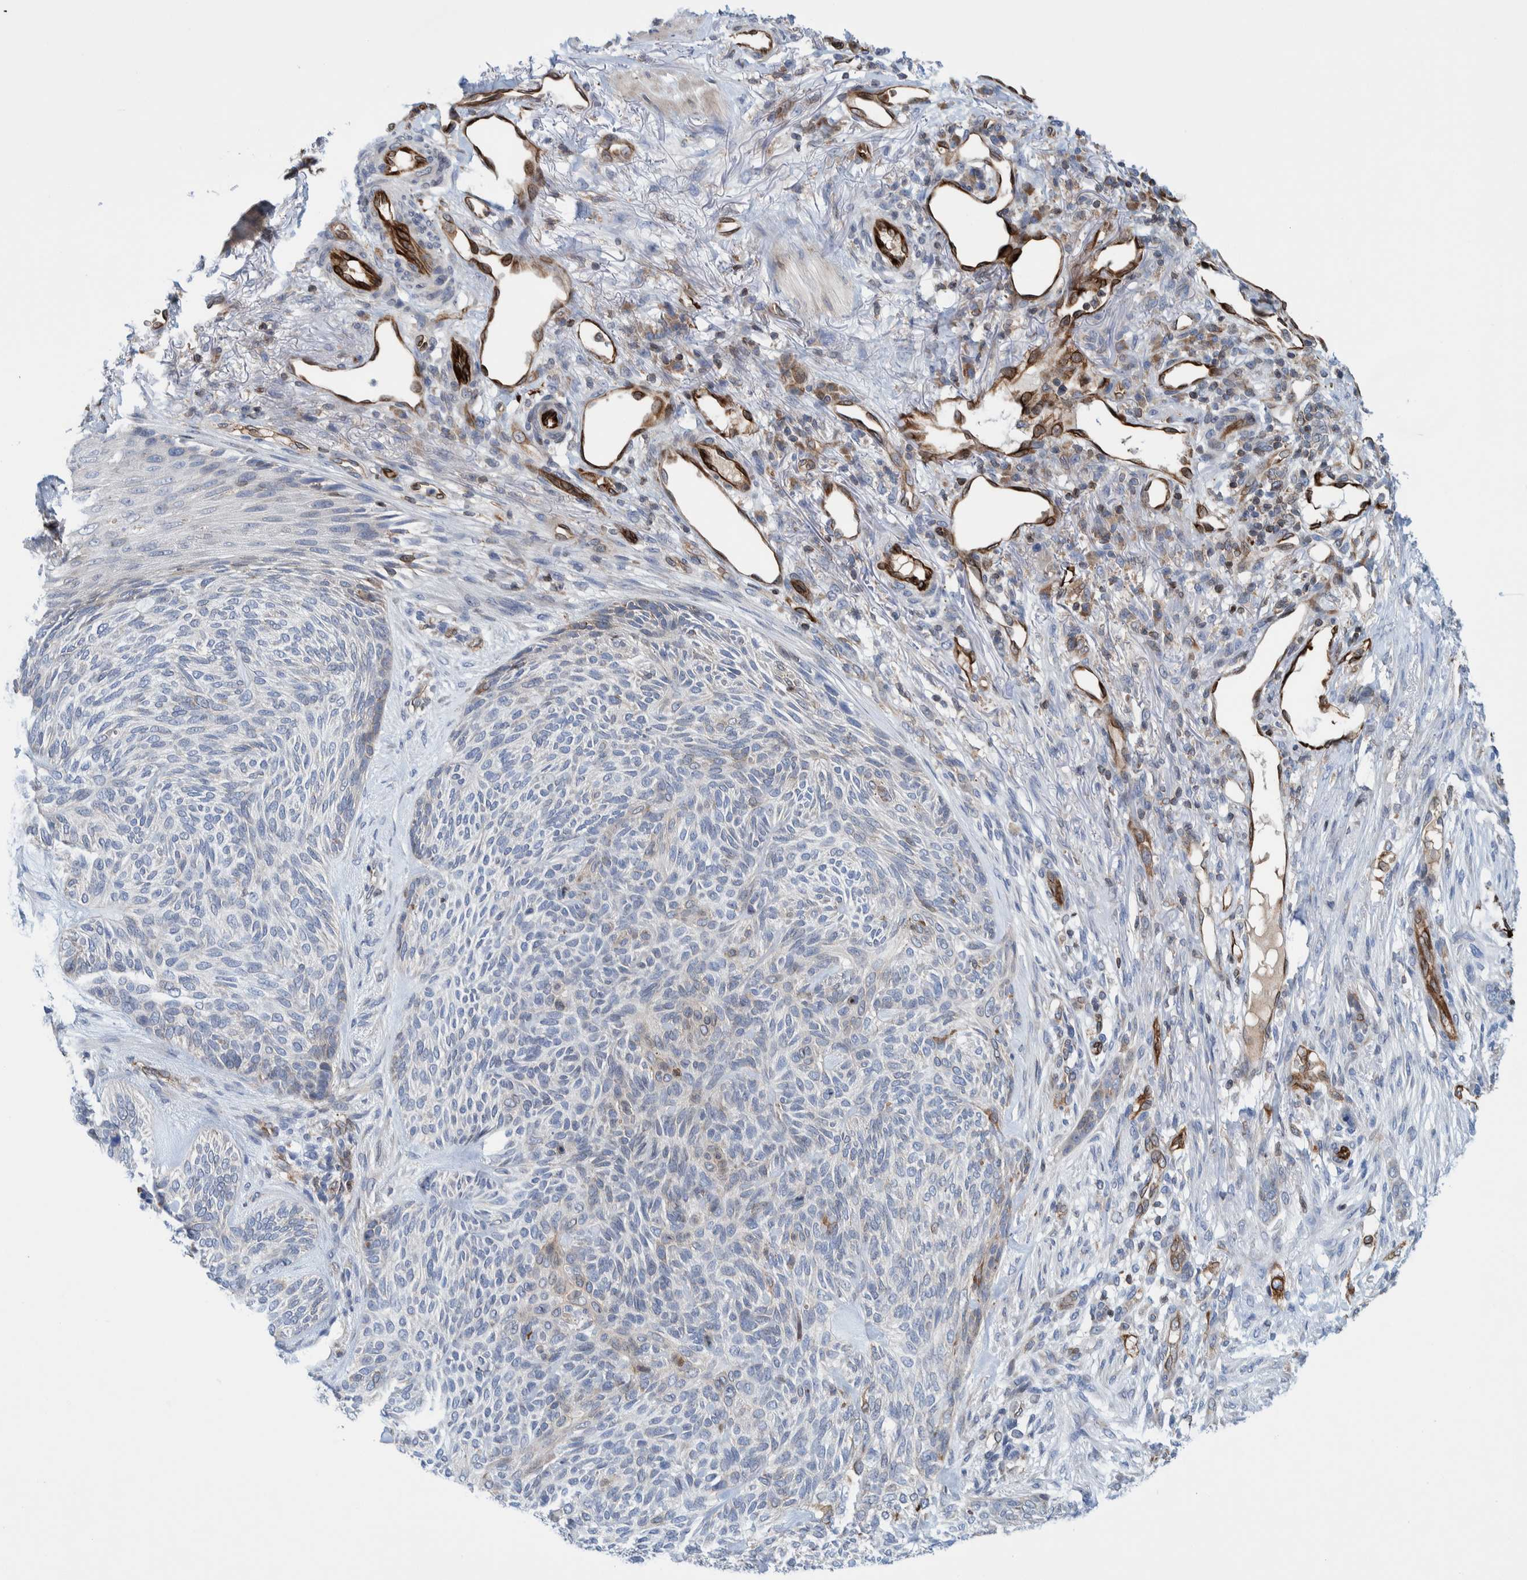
{"staining": {"intensity": "negative", "quantity": "none", "location": "none"}, "tissue": "skin cancer", "cell_type": "Tumor cells", "image_type": "cancer", "snomed": [{"axis": "morphology", "description": "Basal cell carcinoma"}, {"axis": "topography", "description": "Skin"}], "caption": "Image shows no protein expression in tumor cells of skin basal cell carcinoma tissue.", "gene": "THEM6", "patient": {"sex": "male", "age": 55}}